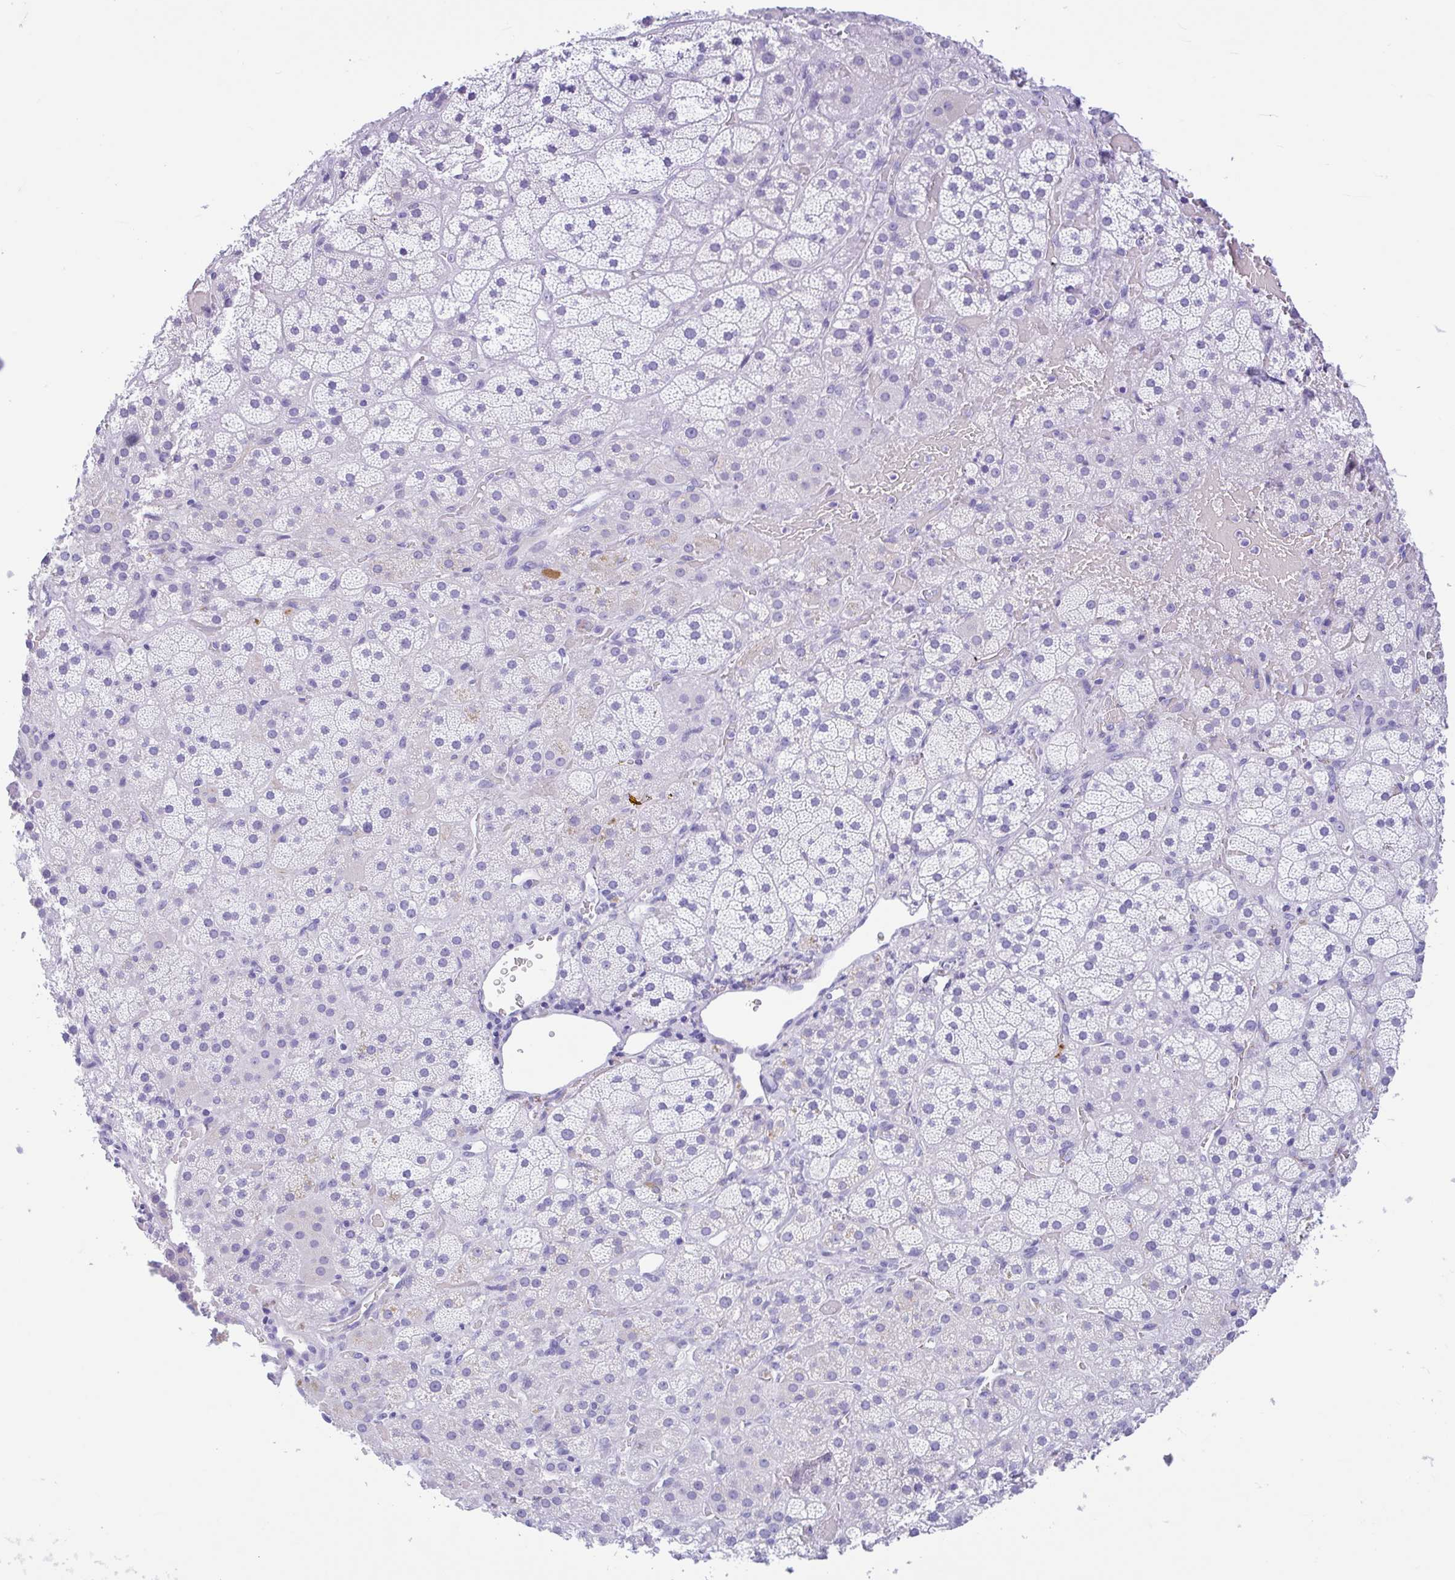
{"staining": {"intensity": "negative", "quantity": "none", "location": "none"}, "tissue": "adrenal gland", "cell_type": "Glandular cells", "image_type": "normal", "snomed": [{"axis": "morphology", "description": "Normal tissue, NOS"}, {"axis": "topography", "description": "Adrenal gland"}], "caption": "Protein analysis of normal adrenal gland shows no significant expression in glandular cells.", "gene": "ENSG00000274792", "patient": {"sex": "male", "age": 57}}